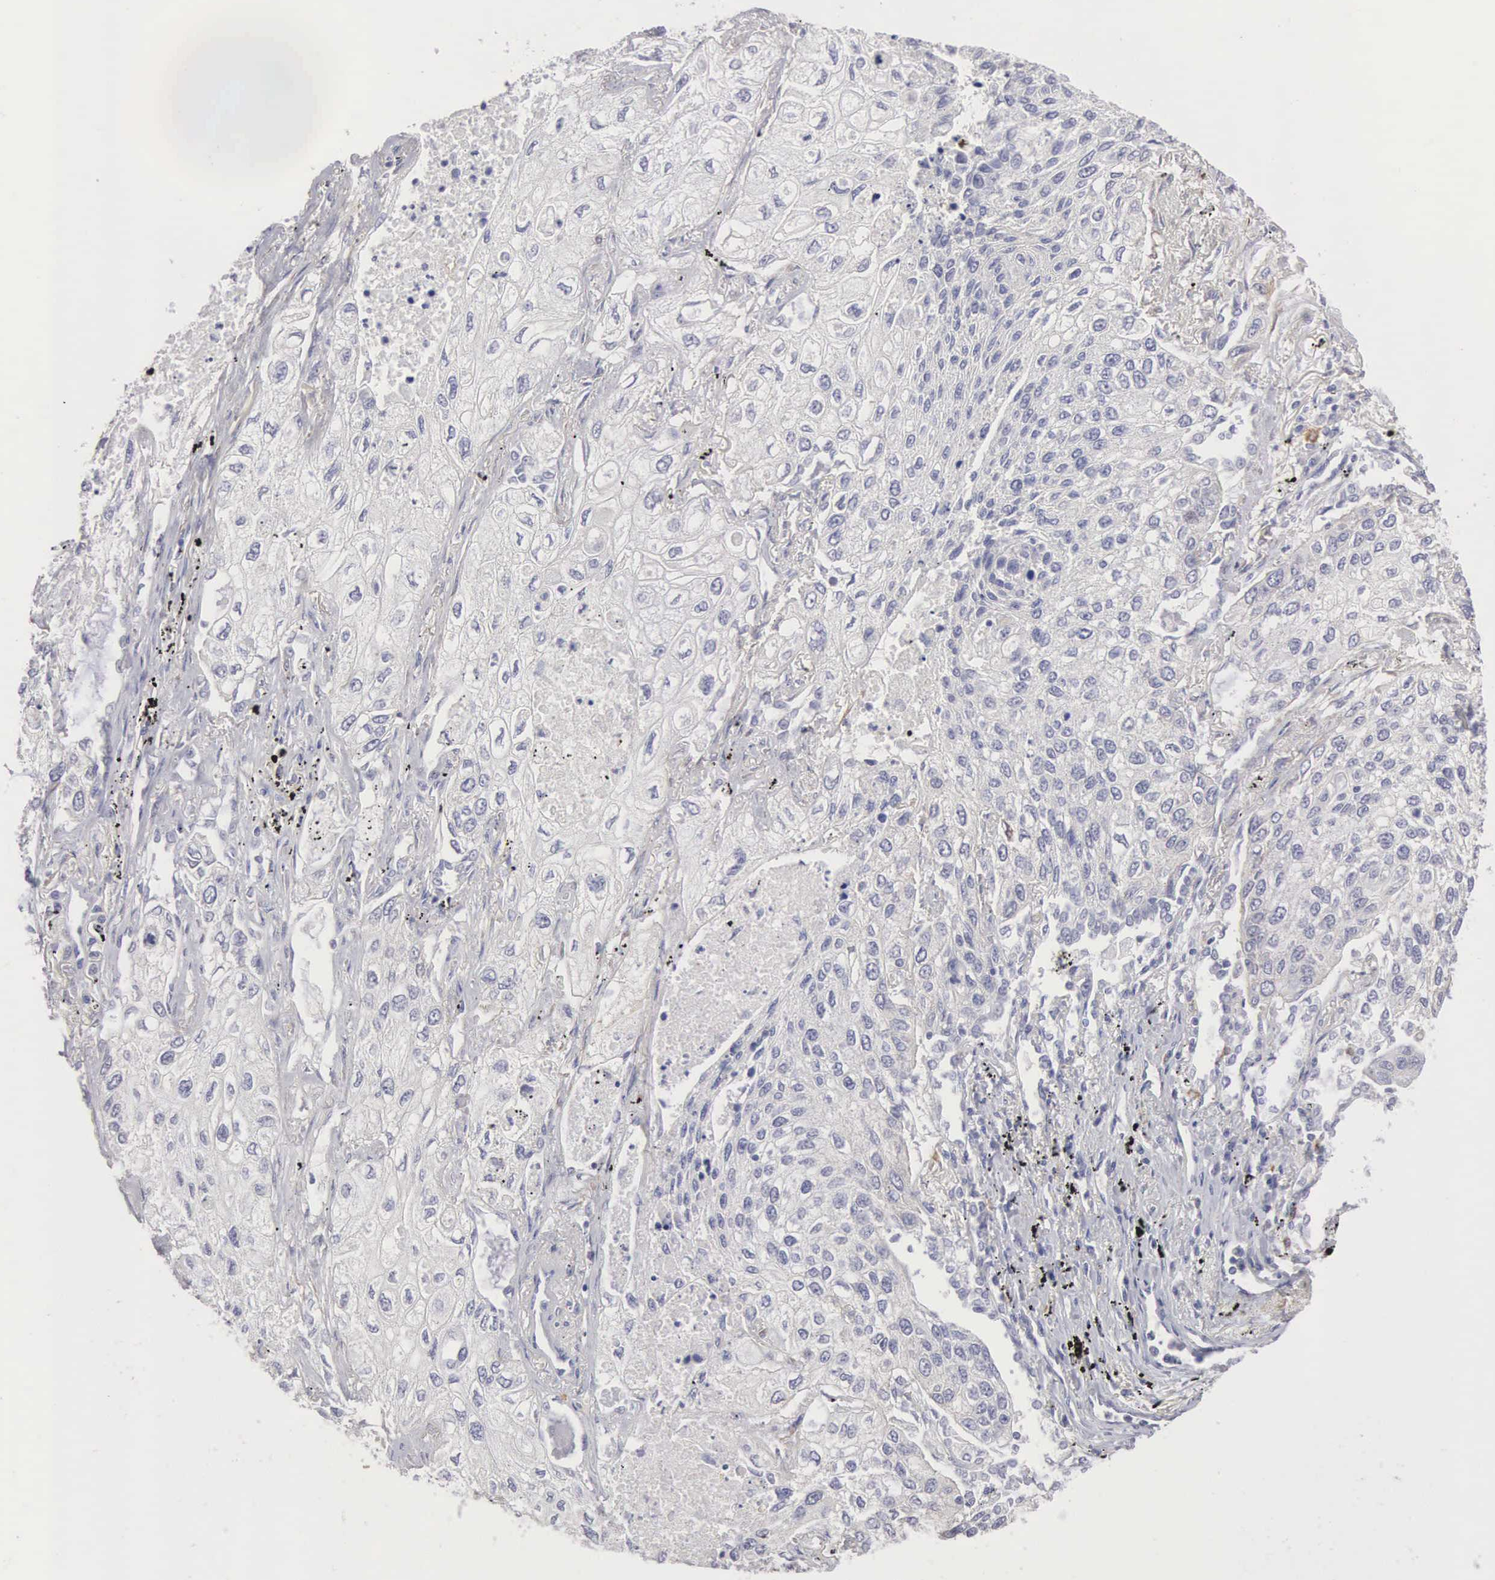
{"staining": {"intensity": "negative", "quantity": "none", "location": "none"}, "tissue": "lung cancer", "cell_type": "Tumor cells", "image_type": "cancer", "snomed": [{"axis": "morphology", "description": "Squamous cell carcinoma, NOS"}, {"axis": "topography", "description": "Lung"}], "caption": "Immunohistochemistry of lung cancer (squamous cell carcinoma) demonstrates no expression in tumor cells. (DAB immunohistochemistry (IHC) with hematoxylin counter stain).", "gene": "ELFN2", "patient": {"sex": "male", "age": 75}}